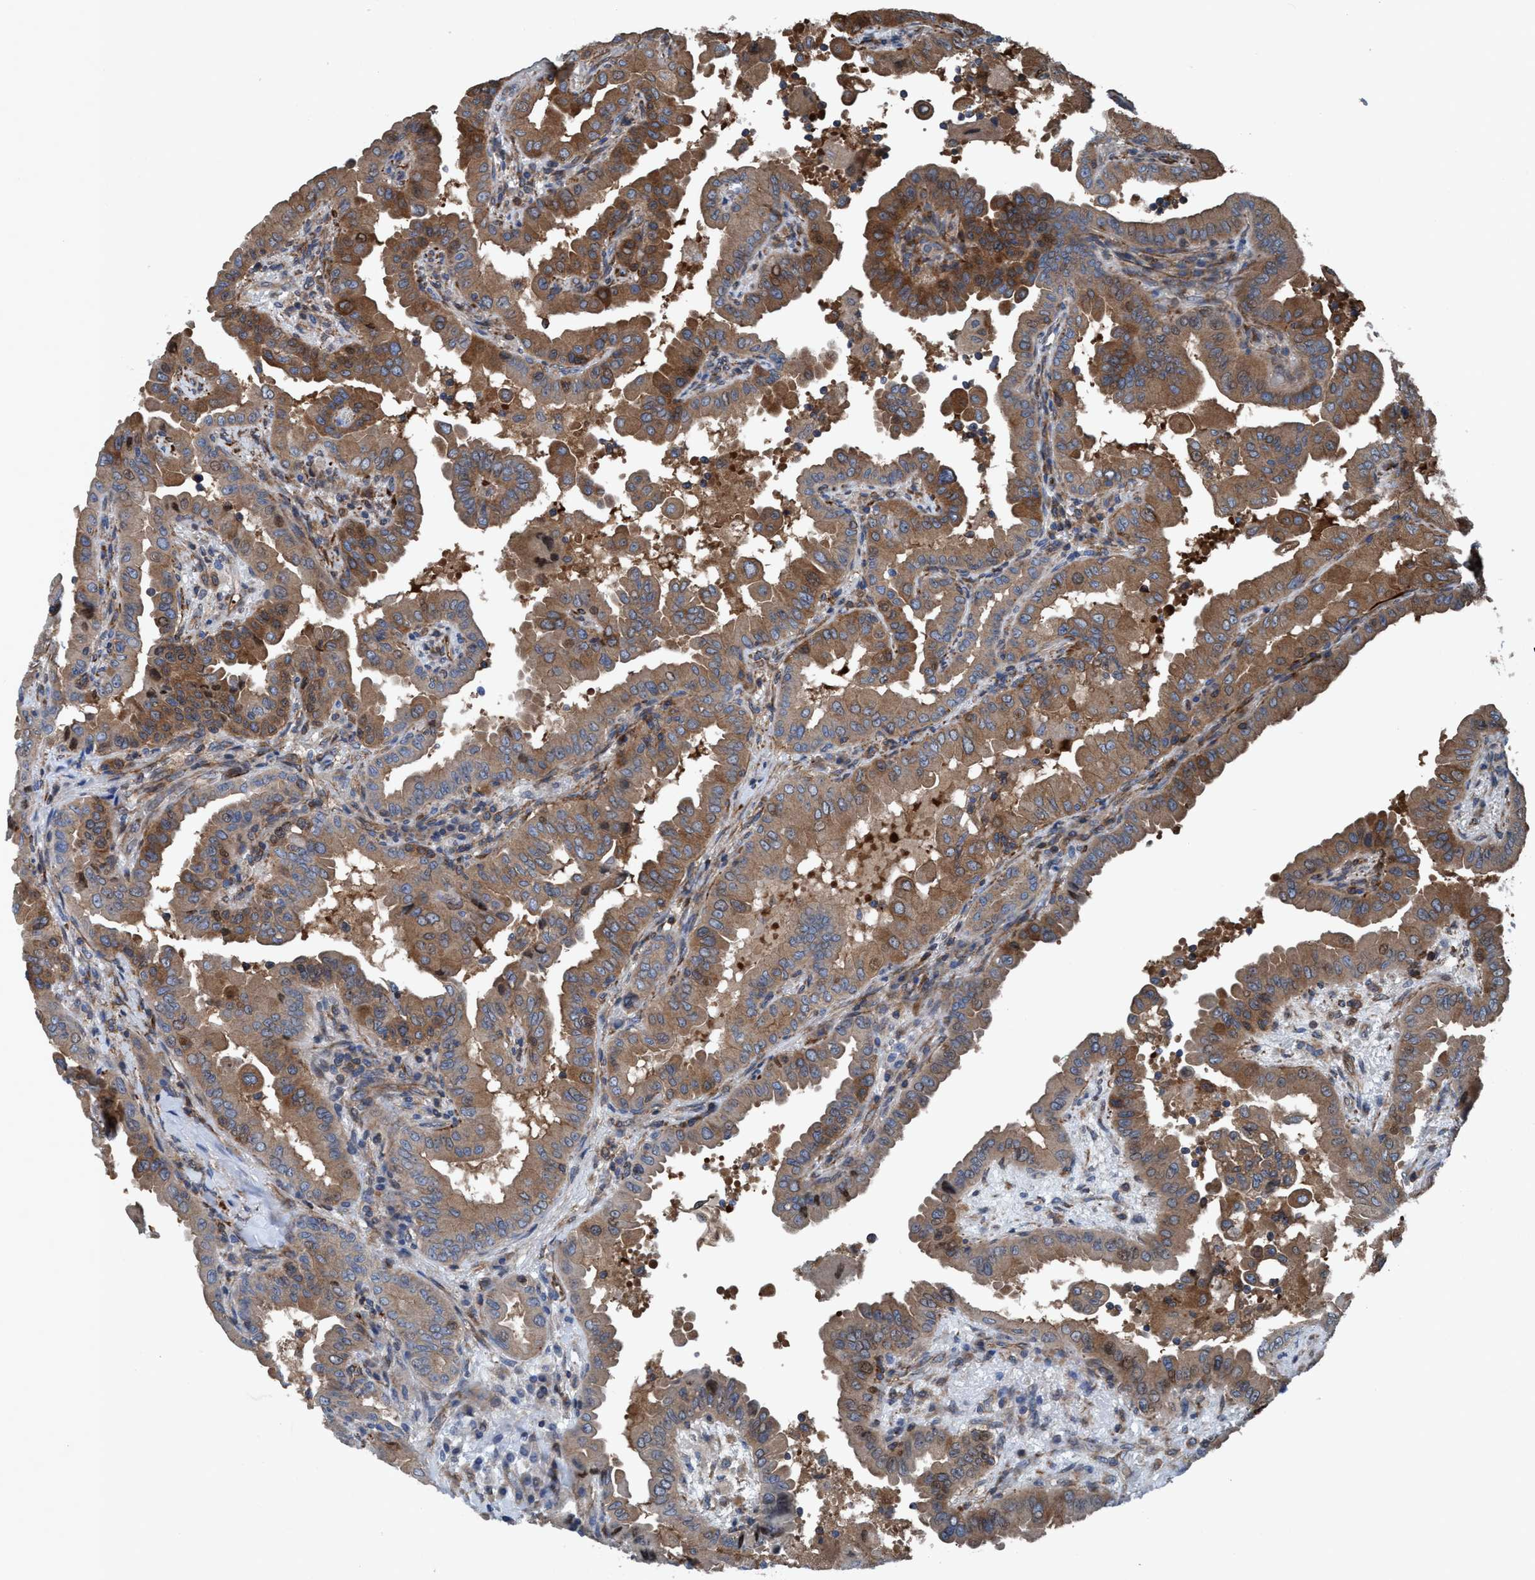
{"staining": {"intensity": "moderate", "quantity": ">75%", "location": "cytoplasmic/membranous"}, "tissue": "thyroid cancer", "cell_type": "Tumor cells", "image_type": "cancer", "snomed": [{"axis": "morphology", "description": "Papillary adenocarcinoma, NOS"}, {"axis": "topography", "description": "Thyroid gland"}], "caption": "Protein expression analysis of human thyroid papillary adenocarcinoma reveals moderate cytoplasmic/membranous positivity in about >75% of tumor cells.", "gene": "NMT1", "patient": {"sex": "male", "age": 33}}